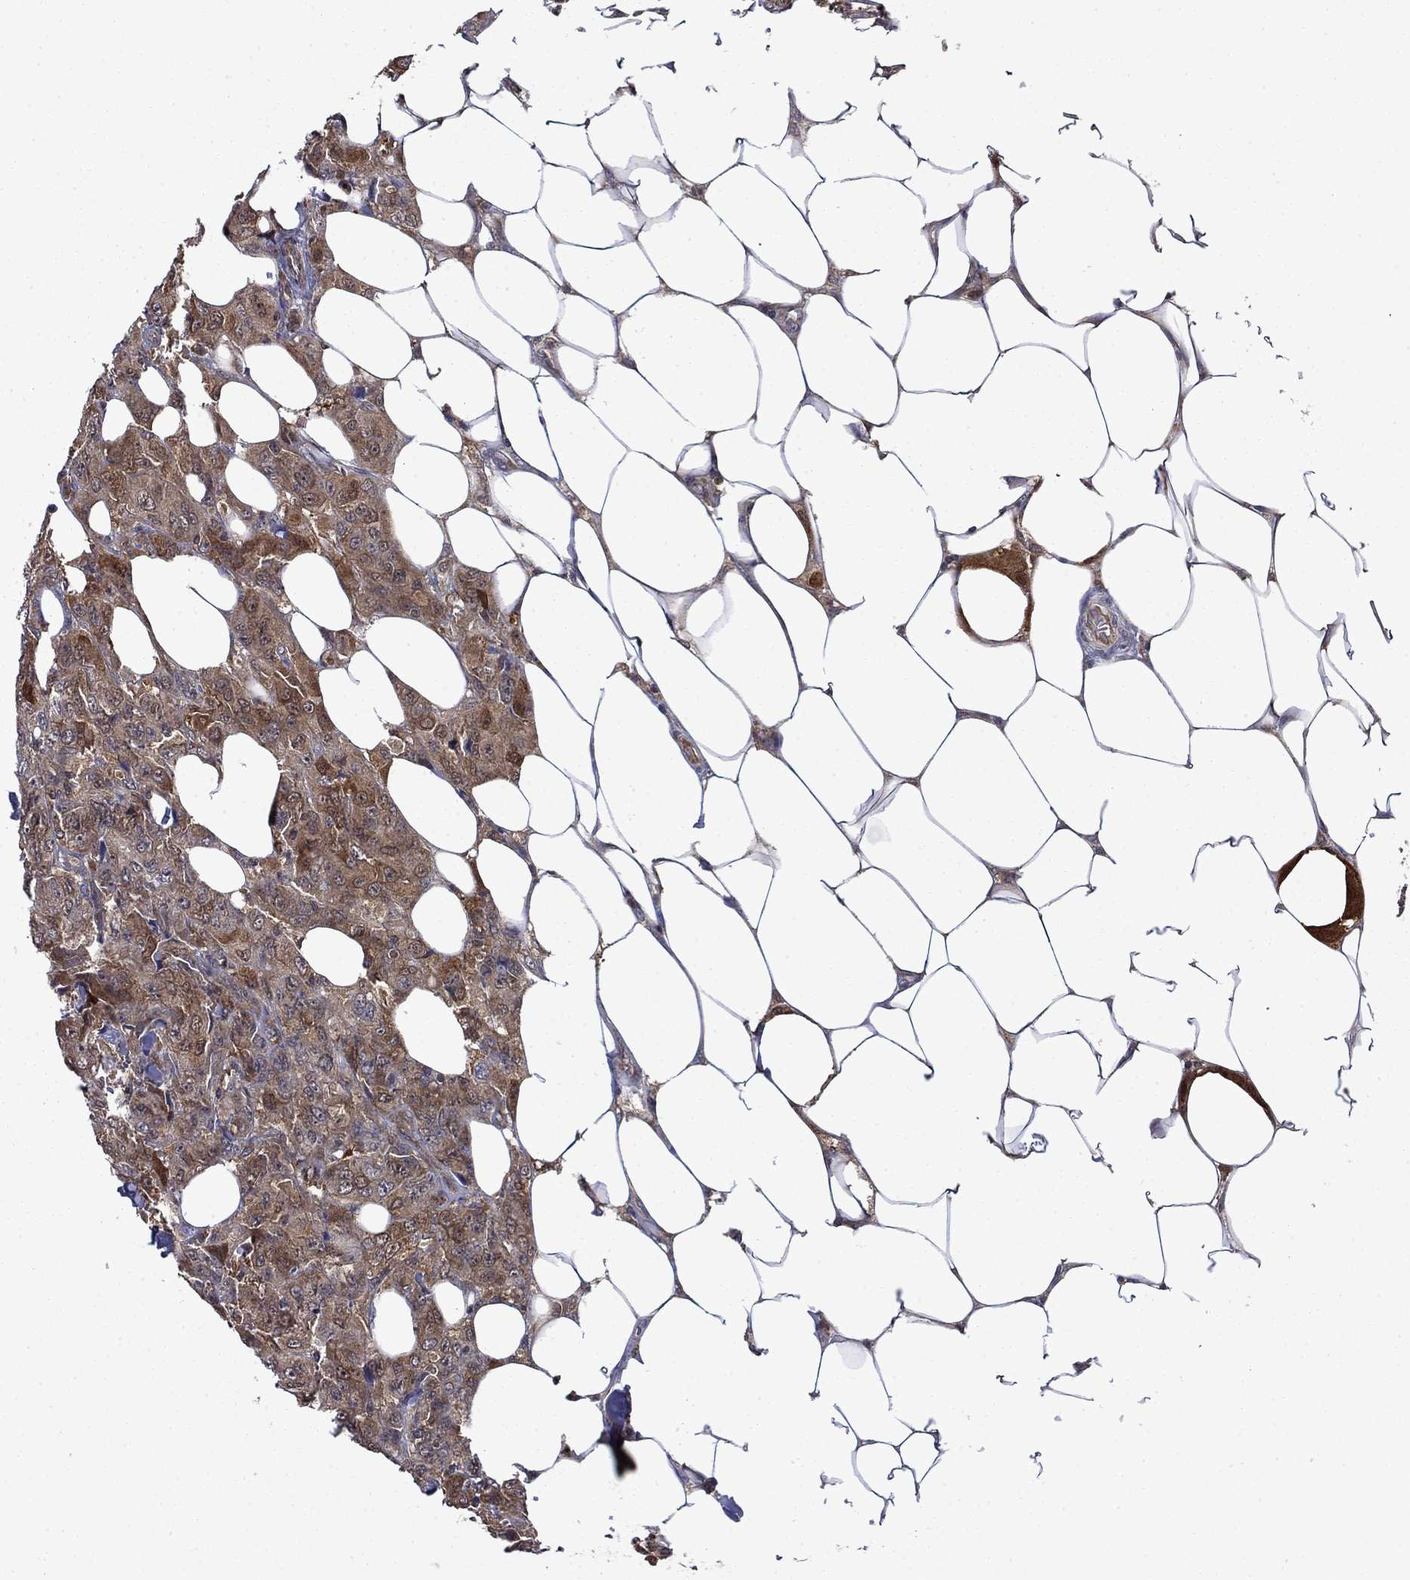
{"staining": {"intensity": "moderate", "quantity": "25%-75%", "location": "cytoplasmic/membranous"}, "tissue": "breast cancer", "cell_type": "Tumor cells", "image_type": "cancer", "snomed": [{"axis": "morphology", "description": "Duct carcinoma"}, {"axis": "topography", "description": "Breast"}], "caption": "Human breast cancer (infiltrating ductal carcinoma) stained with a brown dye displays moderate cytoplasmic/membranous positive expression in approximately 25%-75% of tumor cells.", "gene": "TPMT", "patient": {"sex": "female", "age": 43}}